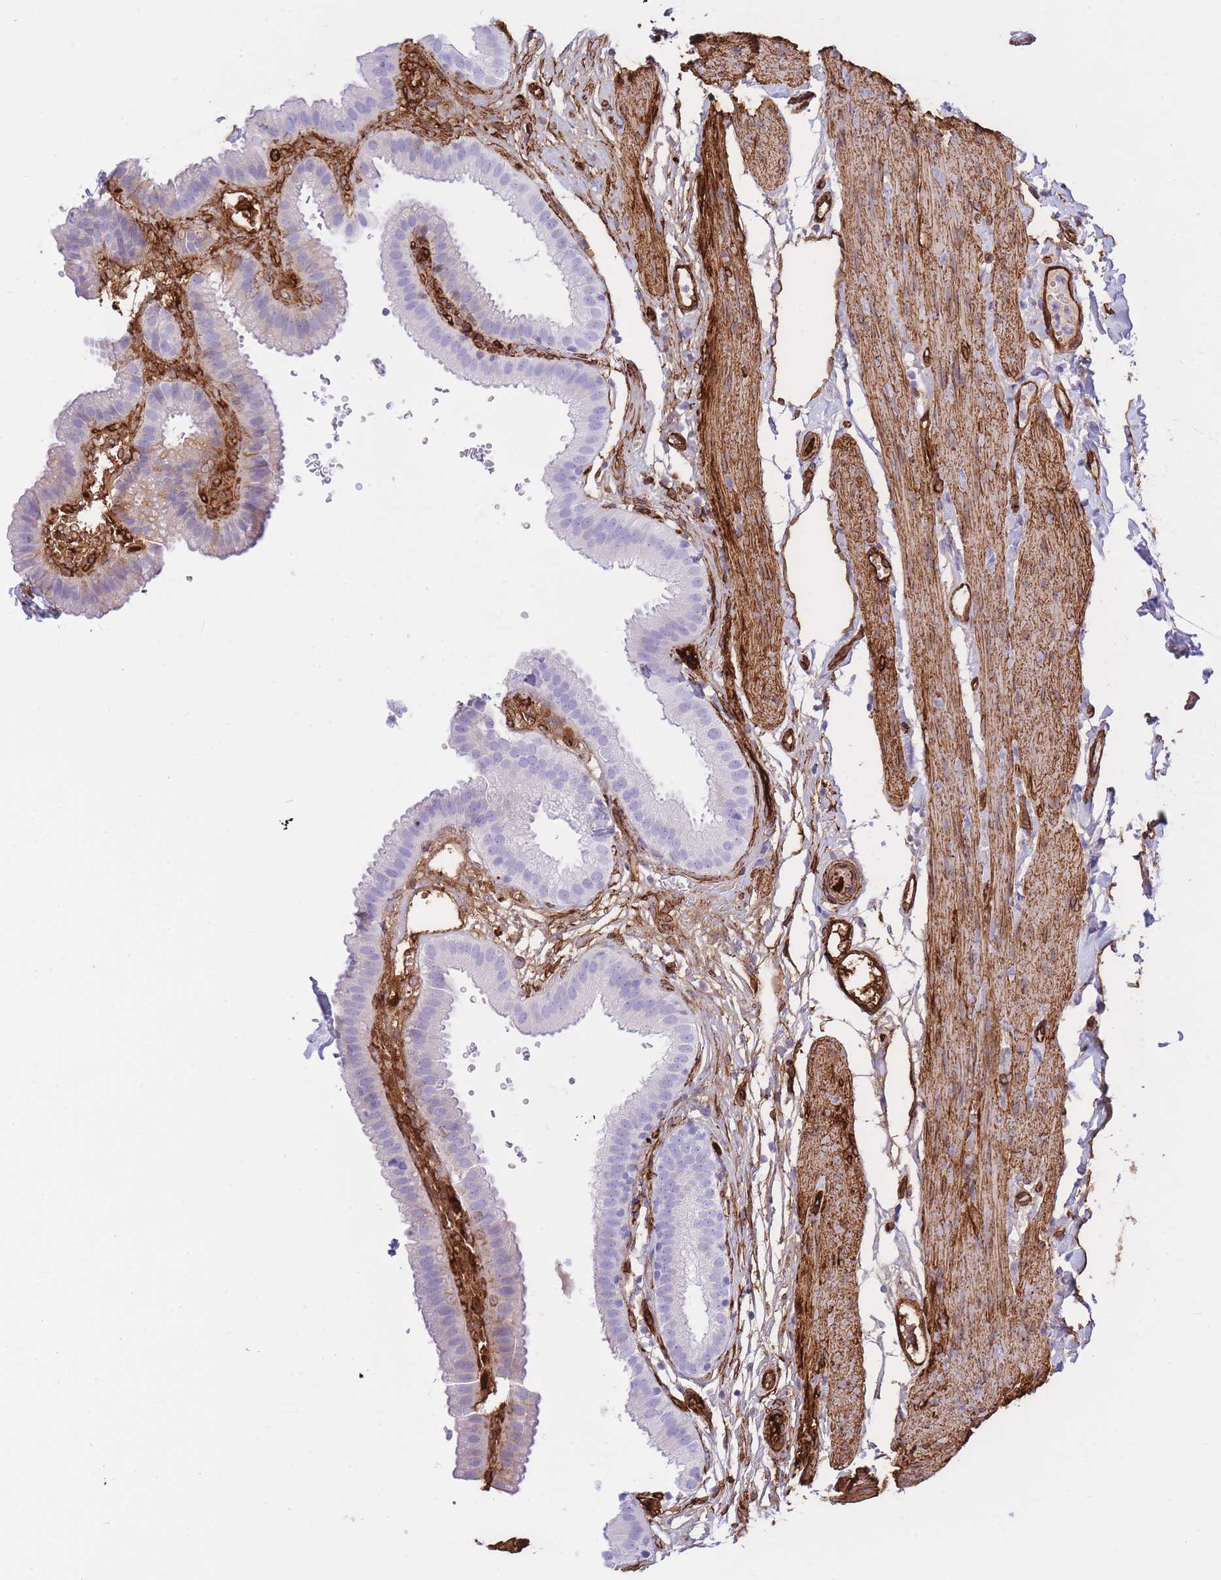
{"staining": {"intensity": "weak", "quantity": "<25%", "location": "cytoplasmic/membranous"}, "tissue": "gallbladder", "cell_type": "Glandular cells", "image_type": "normal", "snomed": [{"axis": "morphology", "description": "Normal tissue, NOS"}, {"axis": "topography", "description": "Gallbladder"}], "caption": "Protein analysis of normal gallbladder demonstrates no significant positivity in glandular cells. (IHC, brightfield microscopy, high magnification).", "gene": "CAVIN1", "patient": {"sex": "female", "age": 61}}